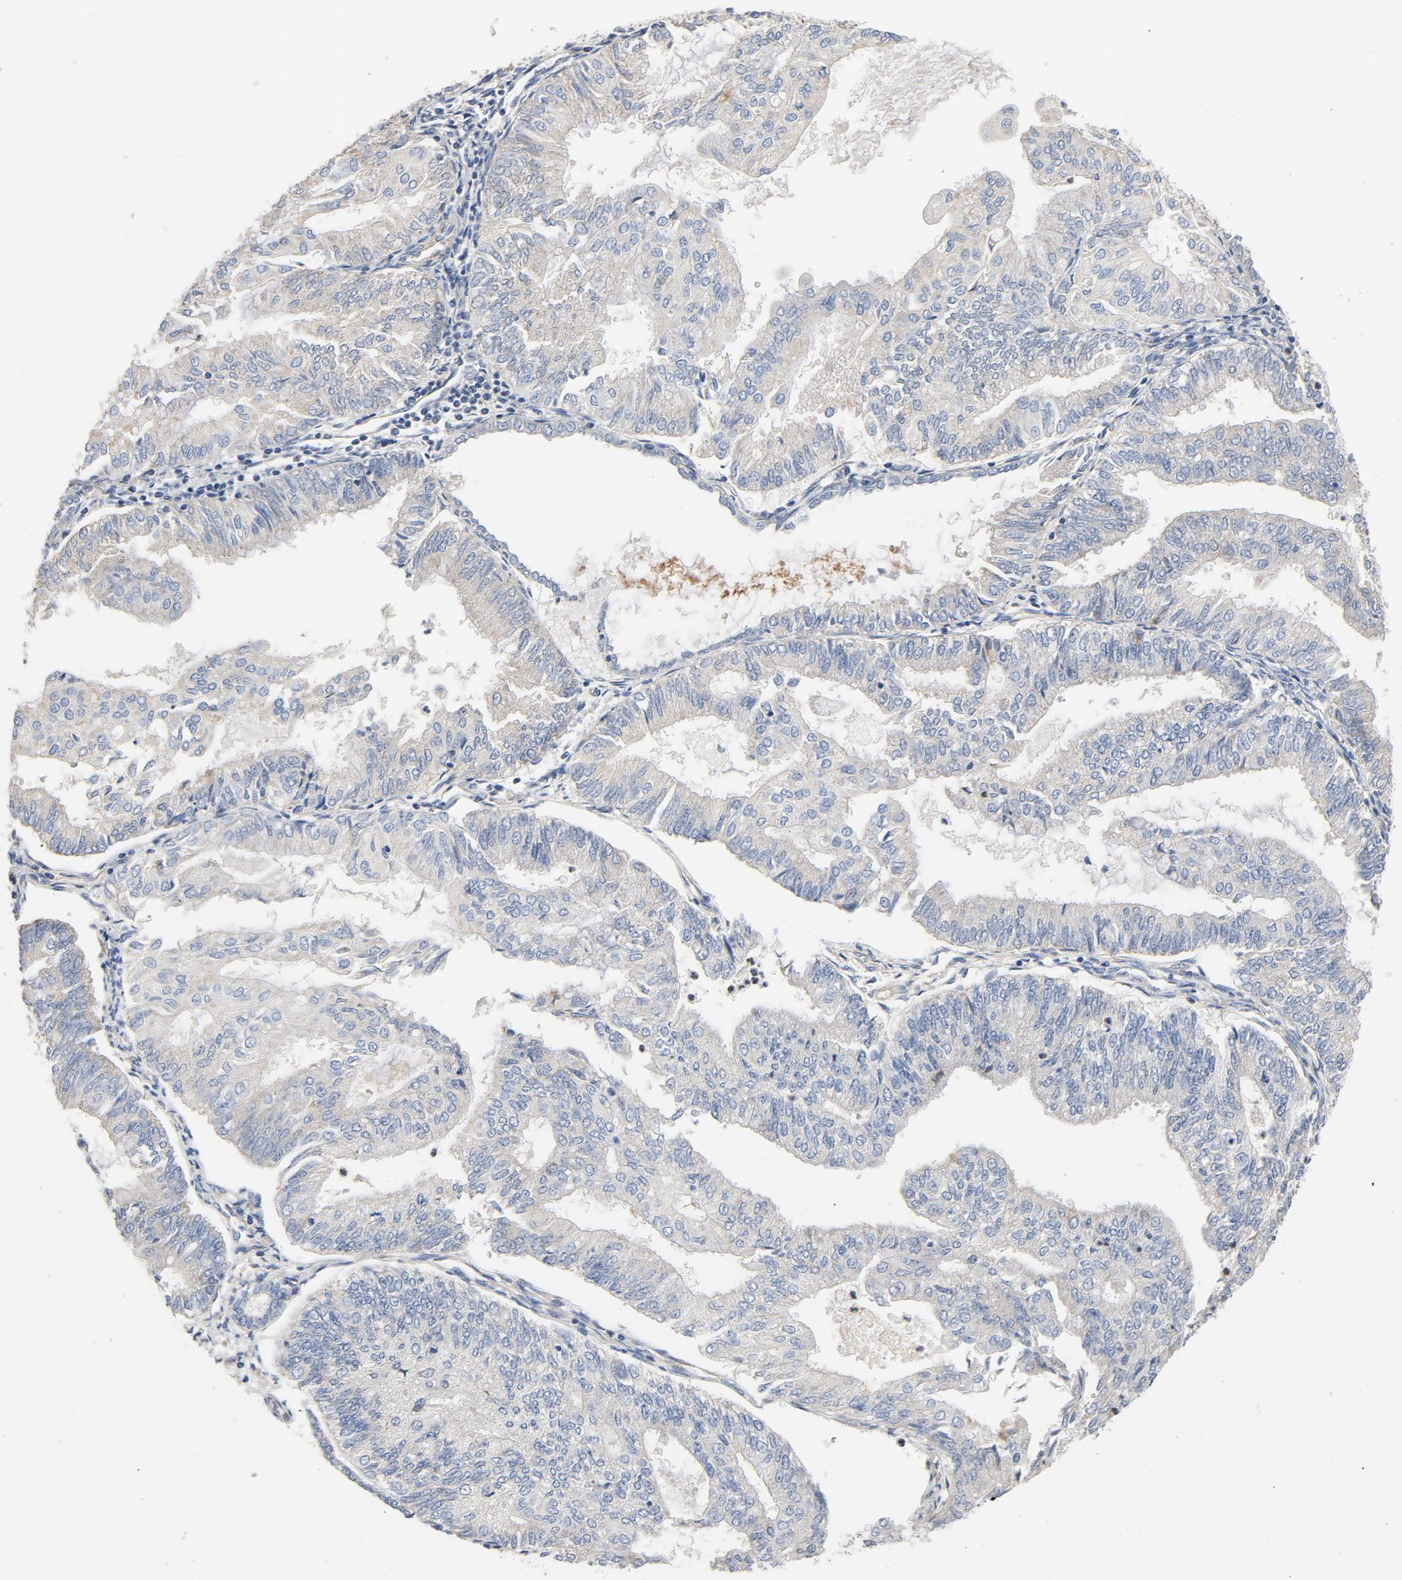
{"staining": {"intensity": "weak", "quantity": "25%-75%", "location": "cytoplasmic/membranous"}, "tissue": "endometrial cancer", "cell_type": "Tumor cells", "image_type": "cancer", "snomed": [{"axis": "morphology", "description": "Adenocarcinoma, NOS"}, {"axis": "topography", "description": "Endometrium"}], "caption": "Brown immunohistochemical staining in adenocarcinoma (endometrial) displays weak cytoplasmic/membranous positivity in approximately 25%-75% of tumor cells. The protein of interest is shown in brown color, while the nuclei are stained blue.", "gene": "ILK", "patient": {"sex": "female", "age": 59}}